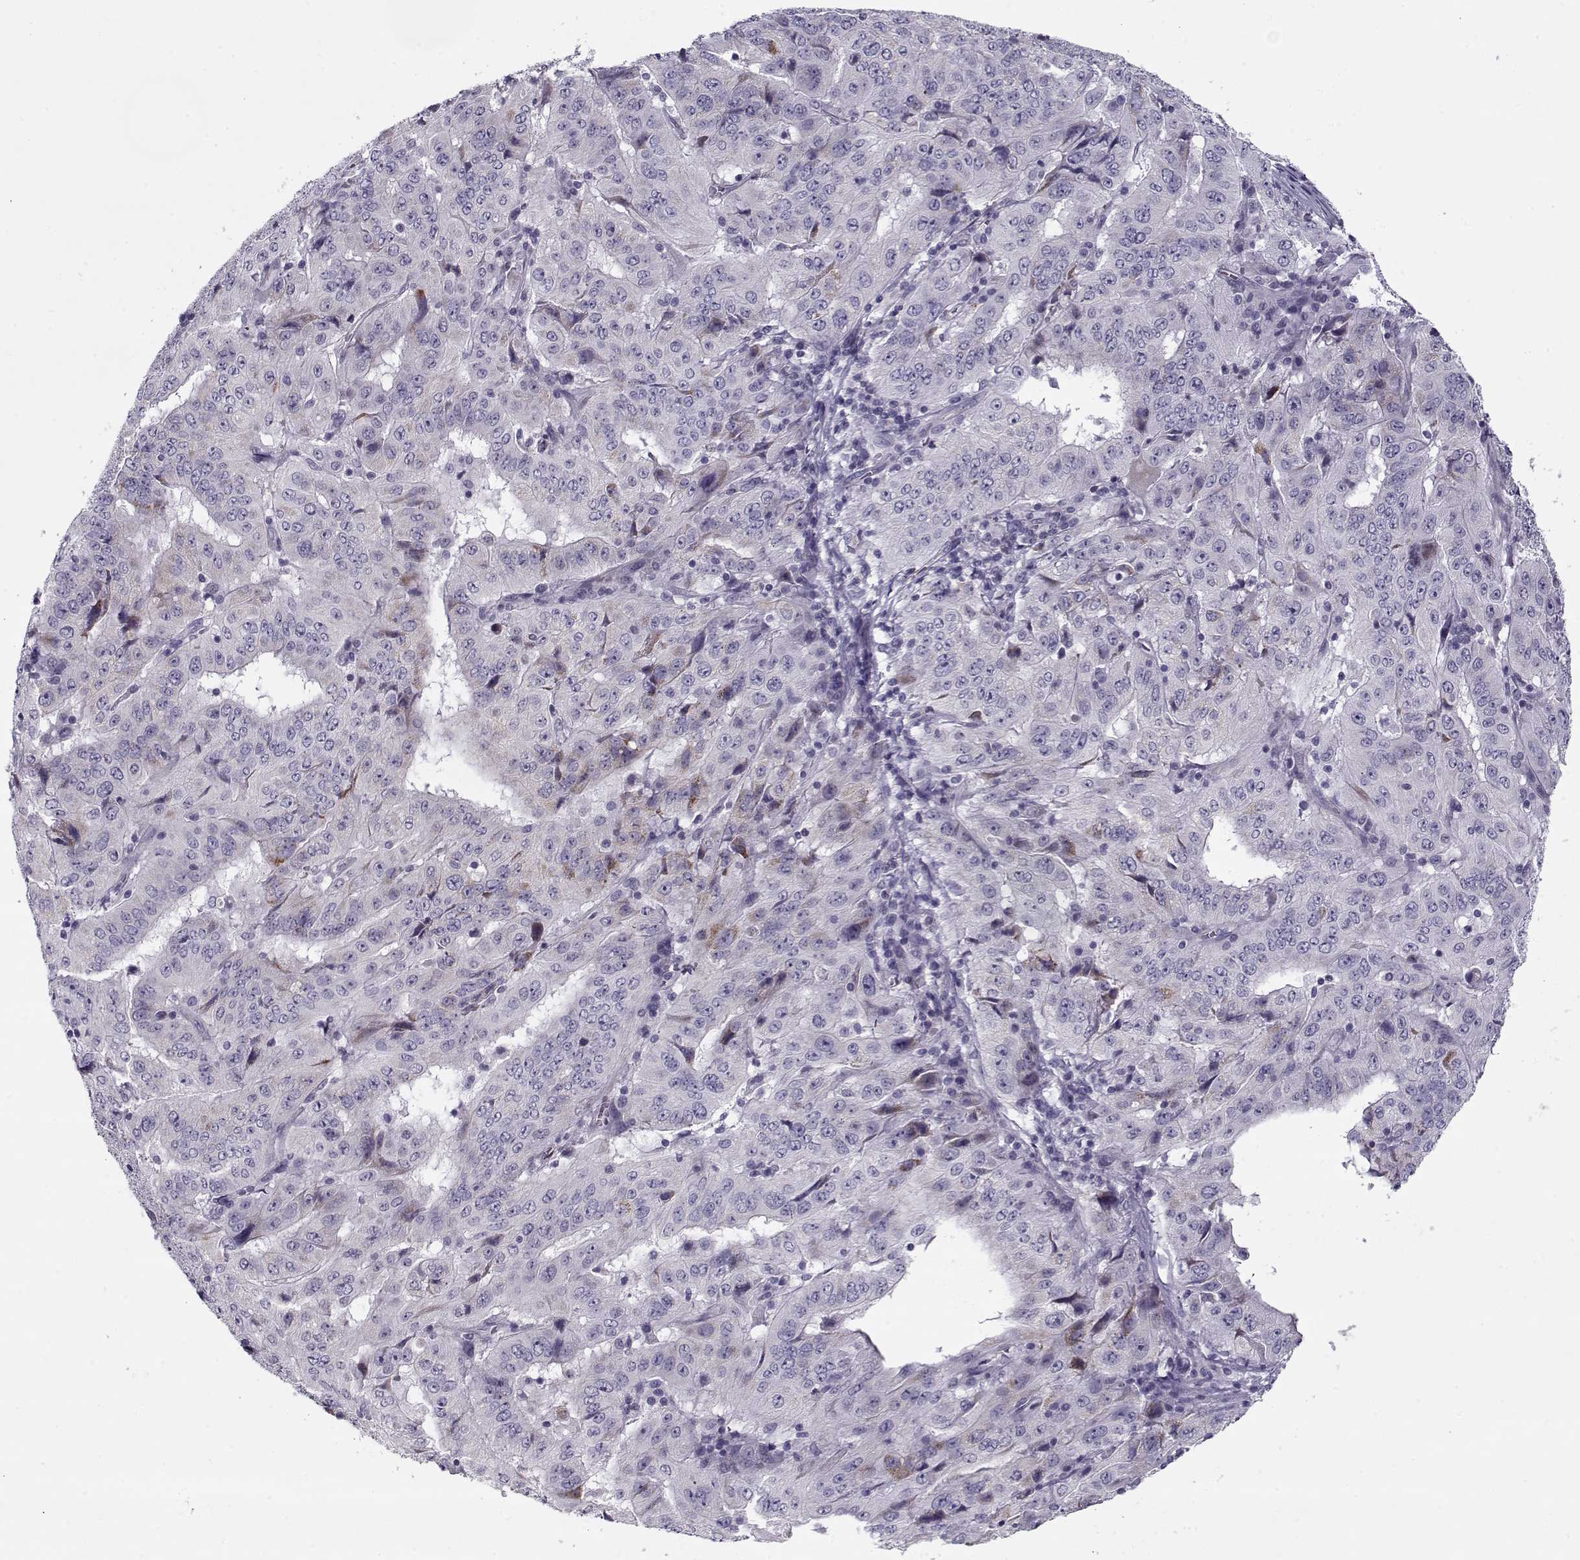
{"staining": {"intensity": "moderate", "quantity": "<25%", "location": "cytoplasmic/membranous"}, "tissue": "pancreatic cancer", "cell_type": "Tumor cells", "image_type": "cancer", "snomed": [{"axis": "morphology", "description": "Adenocarcinoma, NOS"}, {"axis": "topography", "description": "Pancreas"}], "caption": "Tumor cells exhibit low levels of moderate cytoplasmic/membranous staining in approximately <25% of cells in human pancreatic cancer. Using DAB (brown) and hematoxylin (blue) stains, captured at high magnification using brightfield microscopy.", "gene": "PP2D1", "patient": {"sex": "male", "age": 63}}